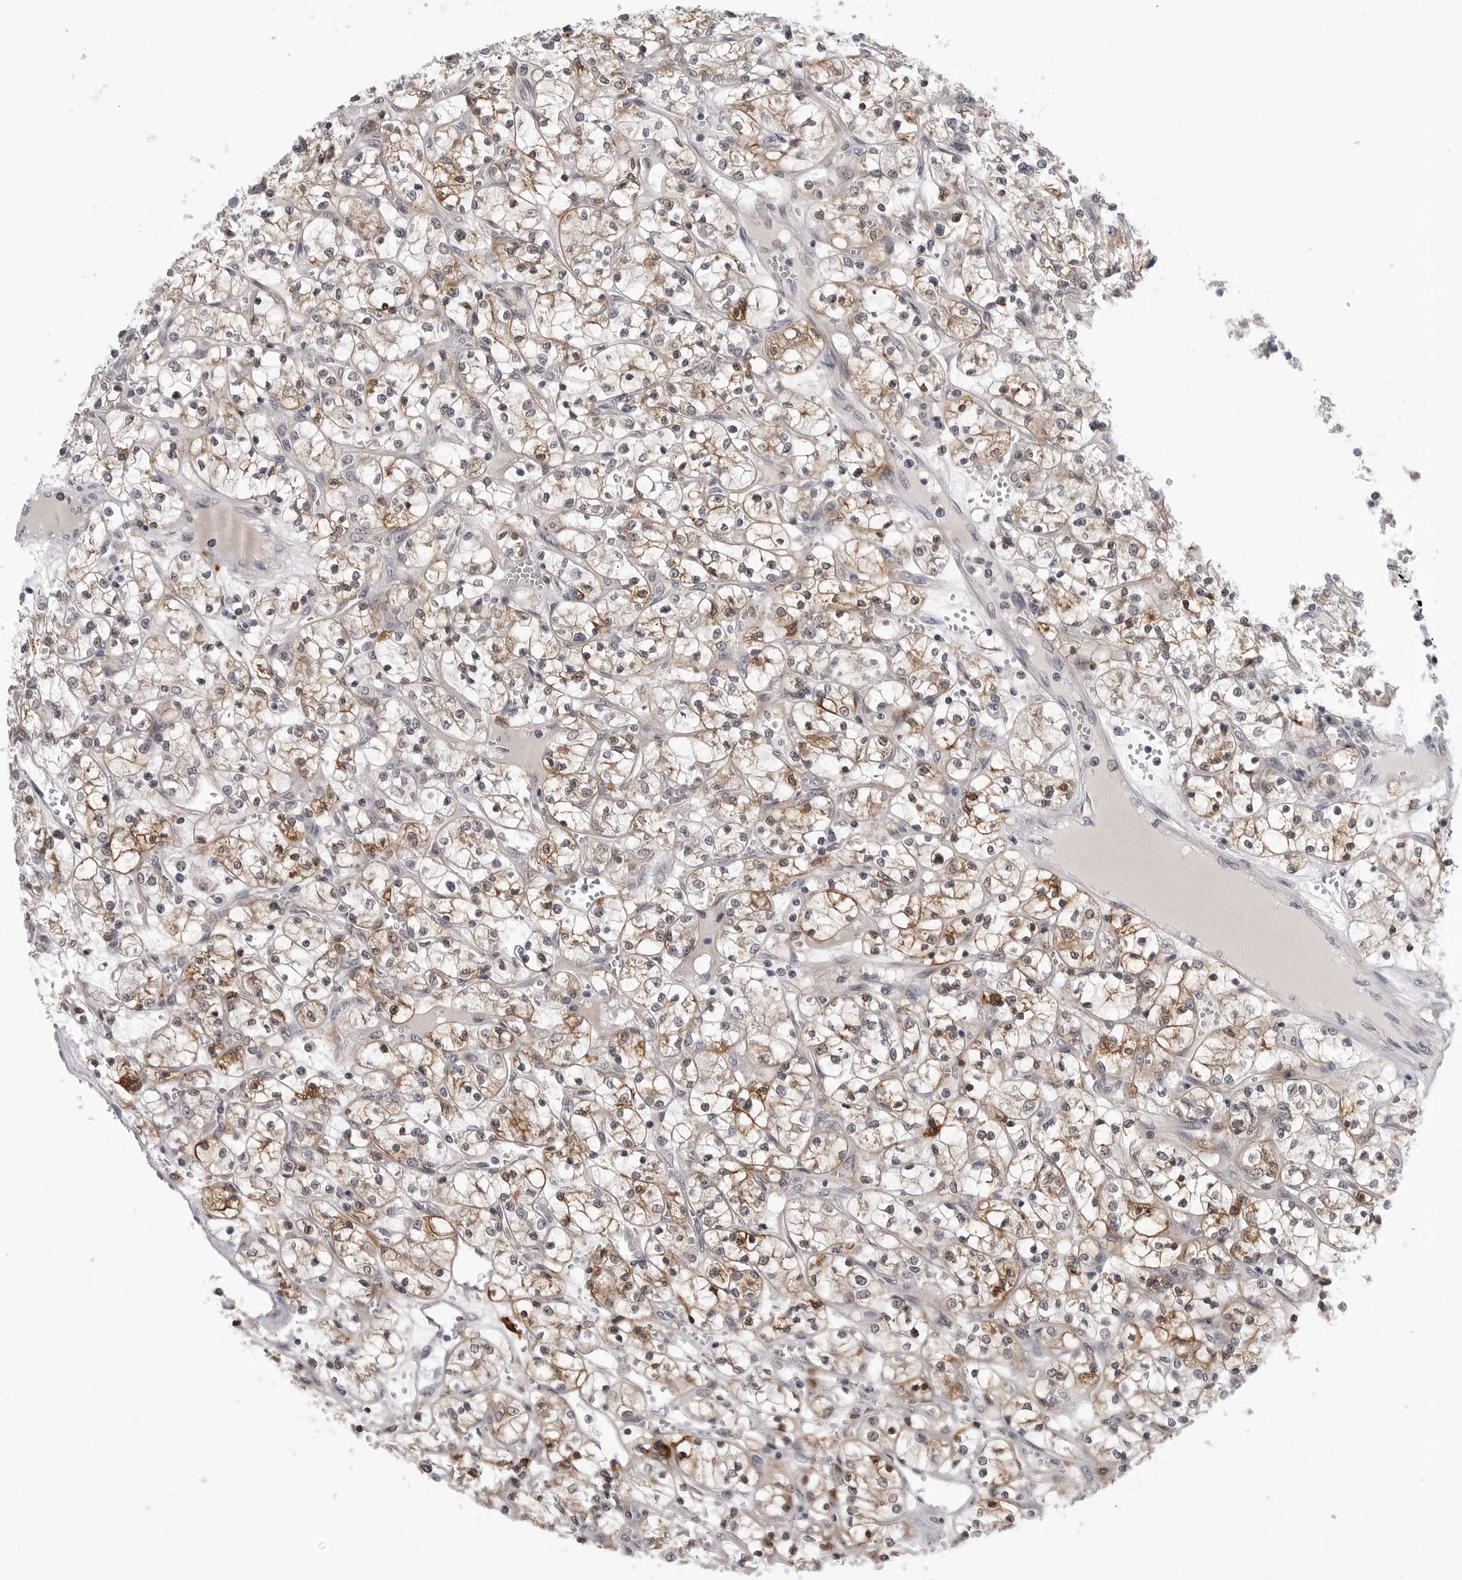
{"staining": {"intensity": "moderate", "quantity": ">75%", "location": "cytoplasmic/membranous"}, "tissue": "renal cancer", "cell_type": "Tumor cells", "image_type": "cancer", "snomed": [{"axis": "morphology", "description": "Adenocarcinoma, NOS"}, {"axis": "topography", "description": "Kidney"}], "caption": "Renal cancer (adenocarcinoma) stained with immunohistochemistry (IHC) demonstrates moderate cytoplasmic/membranous positivity in approximately >75% of tumor cells. The staining is performed using DAB (3,3'-diaminobenzidine) brown chromogen to label protein expression. The nuclei are counter-stained blue using hematoxylin.", "gene": "CDK20", "patient": {"sex": "female", "age": 69}}